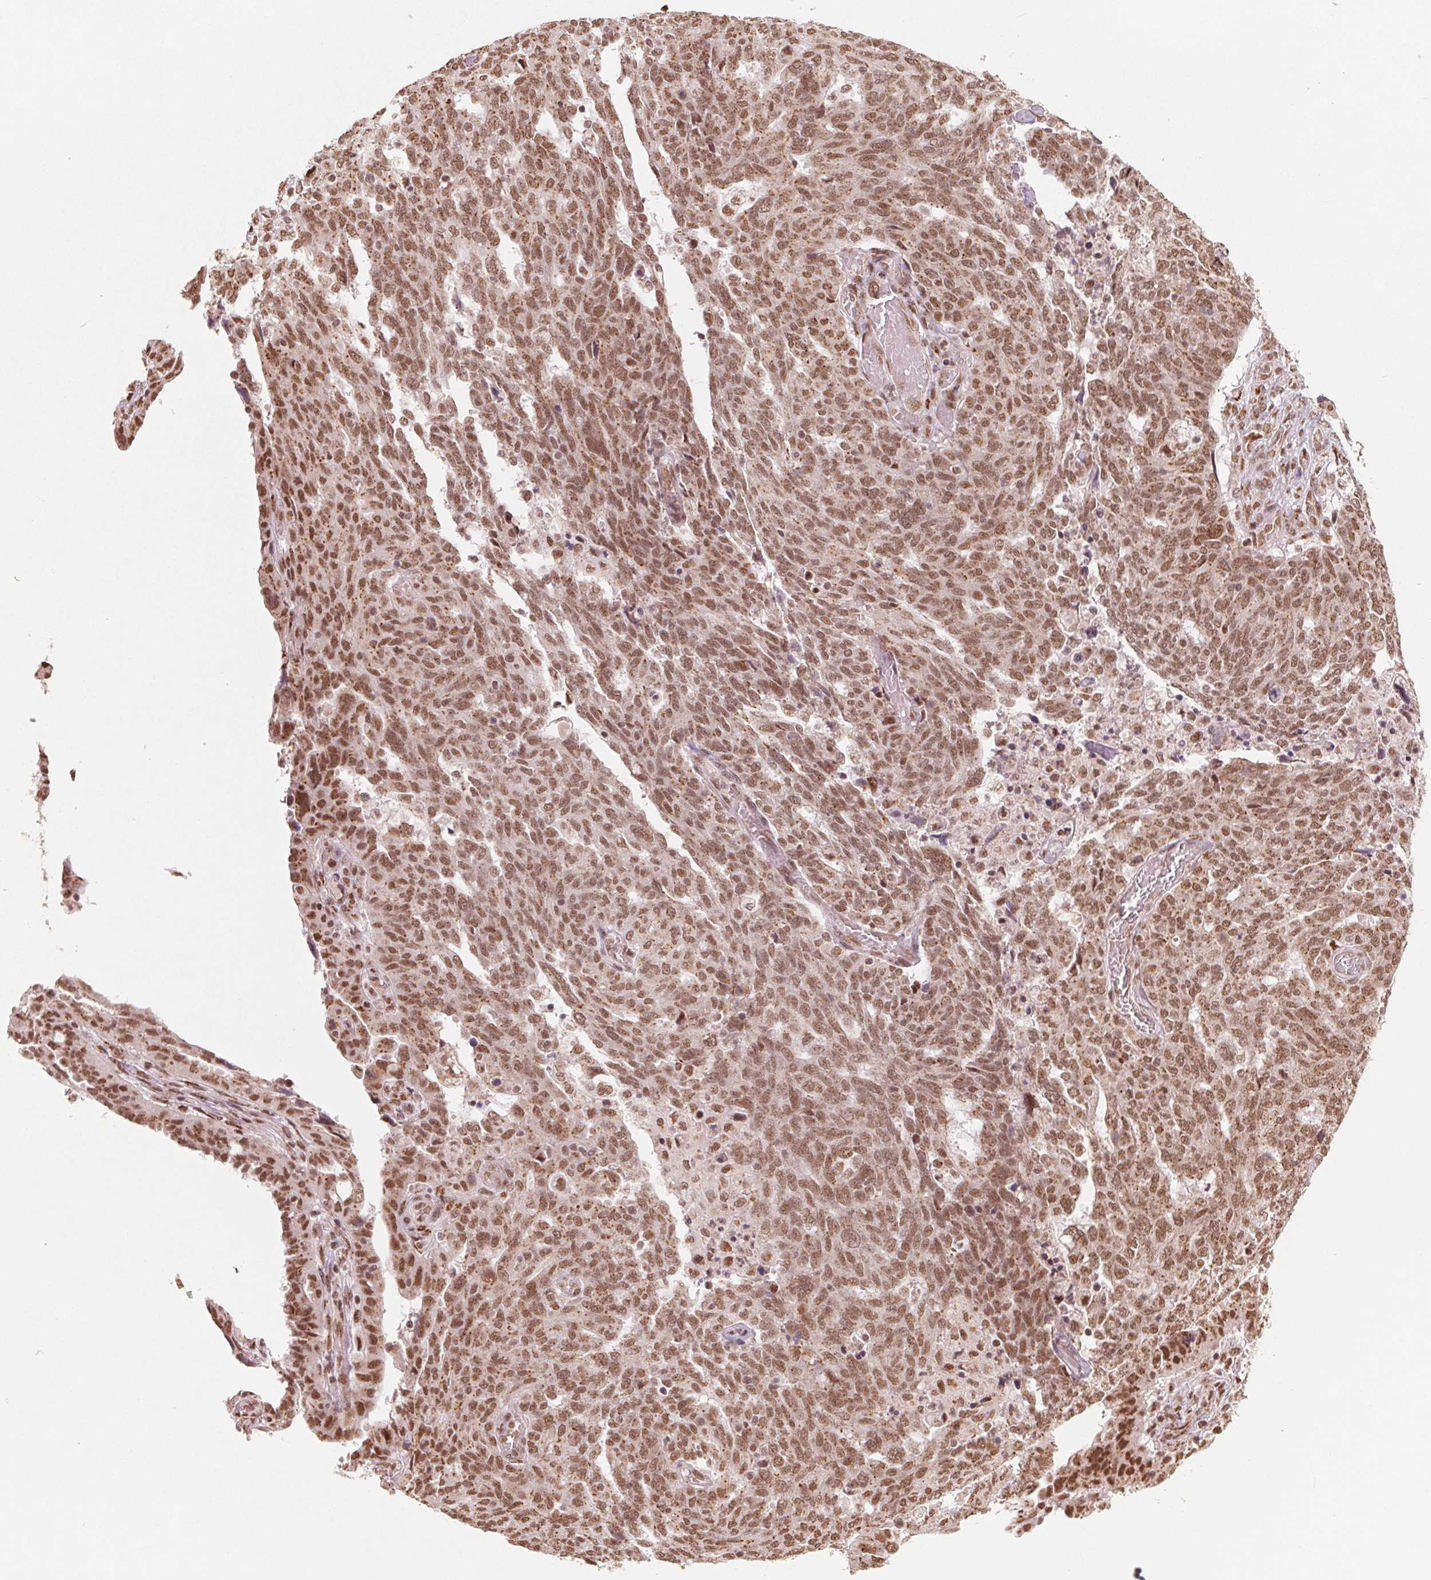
{"staining": {"intensity": "moderate", "quantity": ">75%", "location": "cytoplasmic/membranous,nuclear"}, "tissue": "ovarian cancer", "cell_type": "Tumor cells", "image_type": "cancer", "snomed": [{"axis": "morphology", "description": "Cystadenocarcinoma, serous, NOS"}, {"axis": "topography", "description": "Ovary"}], "caption": "A medium amount of moderate cytoplasmic/membranous and nuclear expression is identified in about >75% of tumor cells in ovarian cancer tissue.", "gene": "TOPORS", "patient": {"sex": "female", "age": 67}}